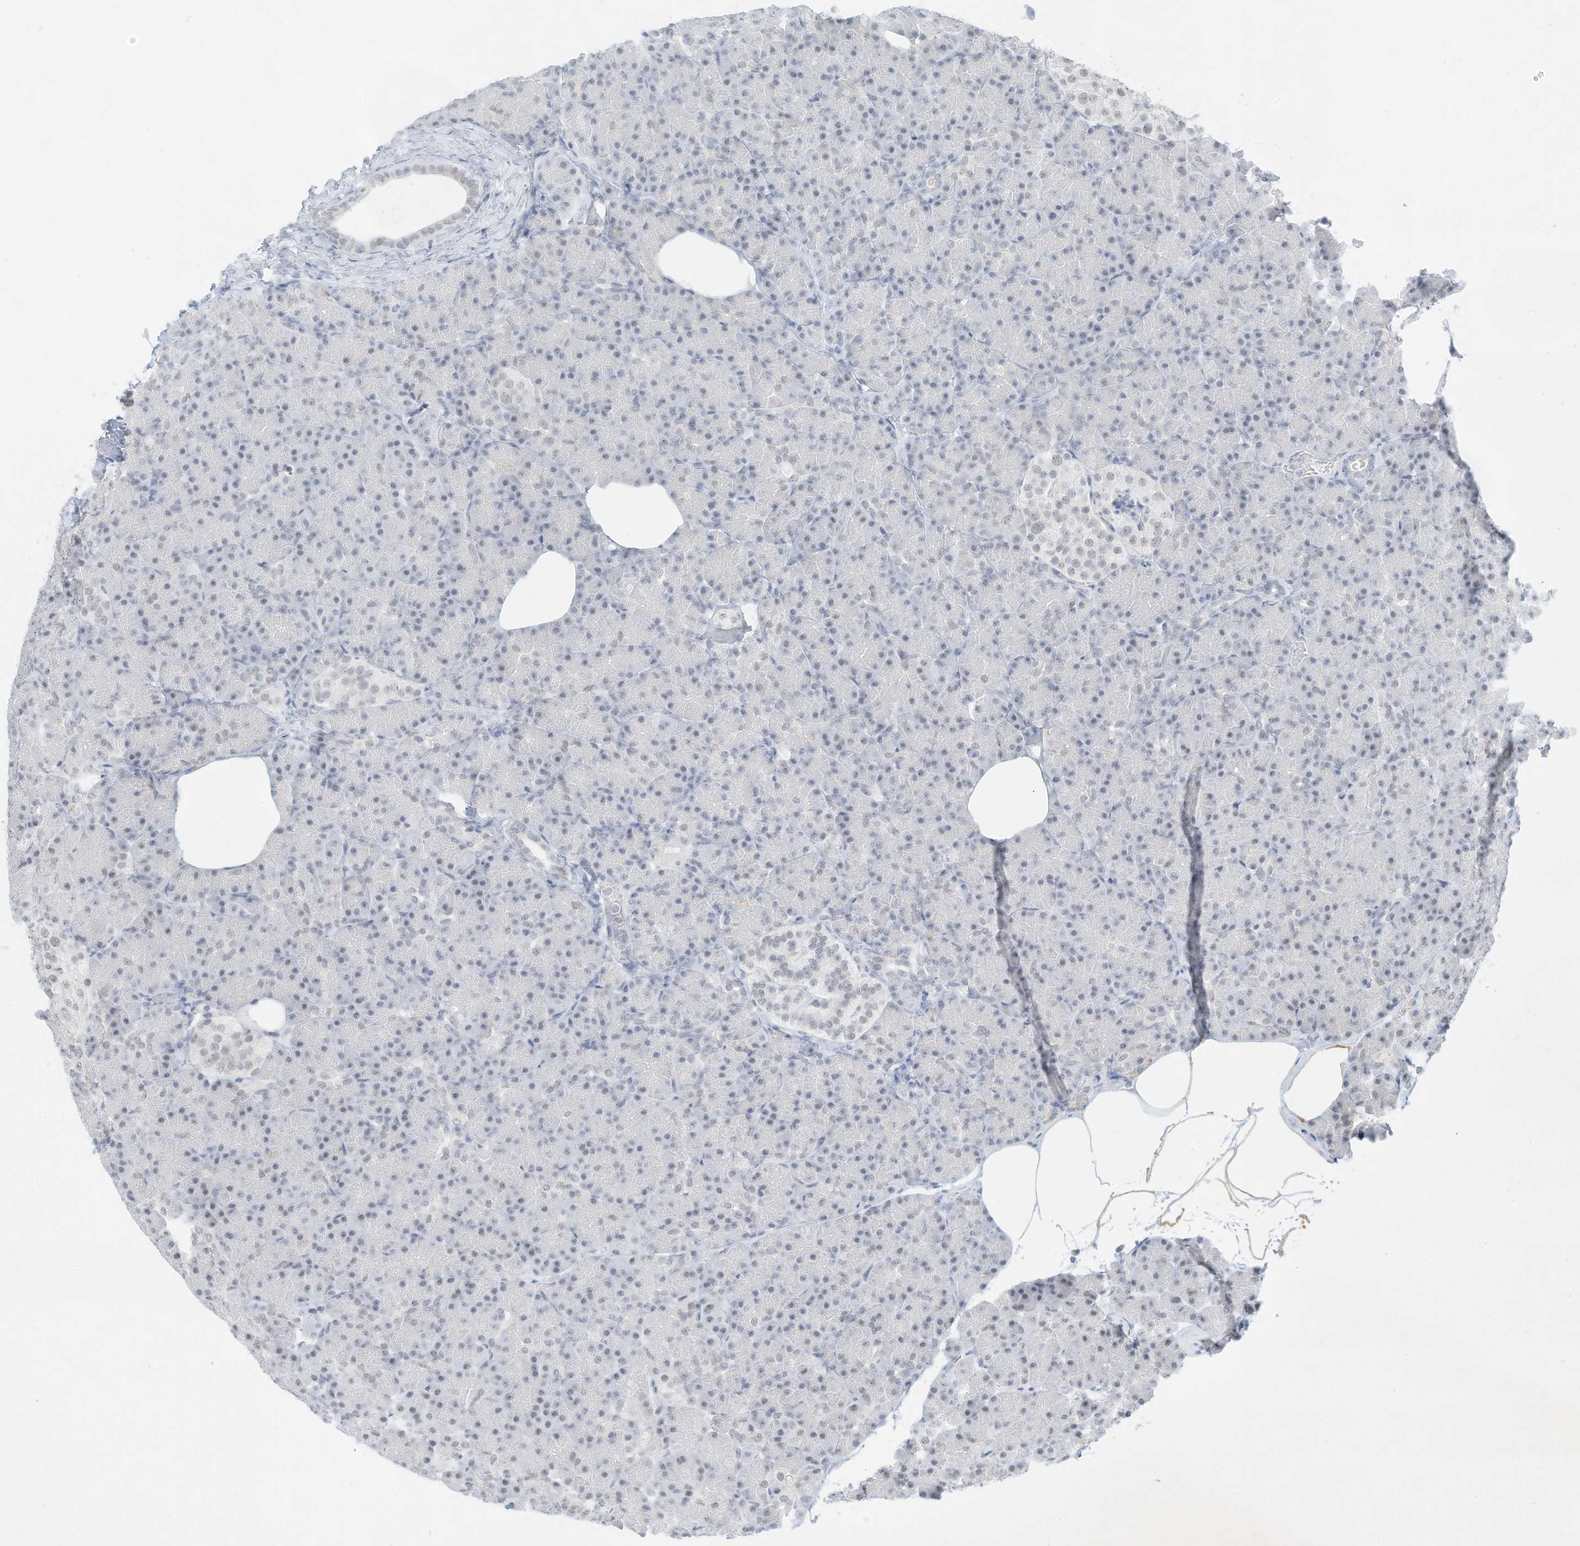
{"staining": {"intensity": "negative", "quantity": "none", "location": "none"}, "tissue": "pancreas", "cell_type": "Exocrine glandular cells", "image_type": "normal", "snomed": [{"axis": "morphology", "description": "Normal tissue, NOS"}, {"axis": "topography", "description": "Pancreas"}], "caption": "Immunohistochemical staining of normal human pancreas displays no significant positivity in exocrine glandular cells. Nuclei are stained in blue.", "gene": "PGC", "patient": {"sex": "female", "age": 43}}